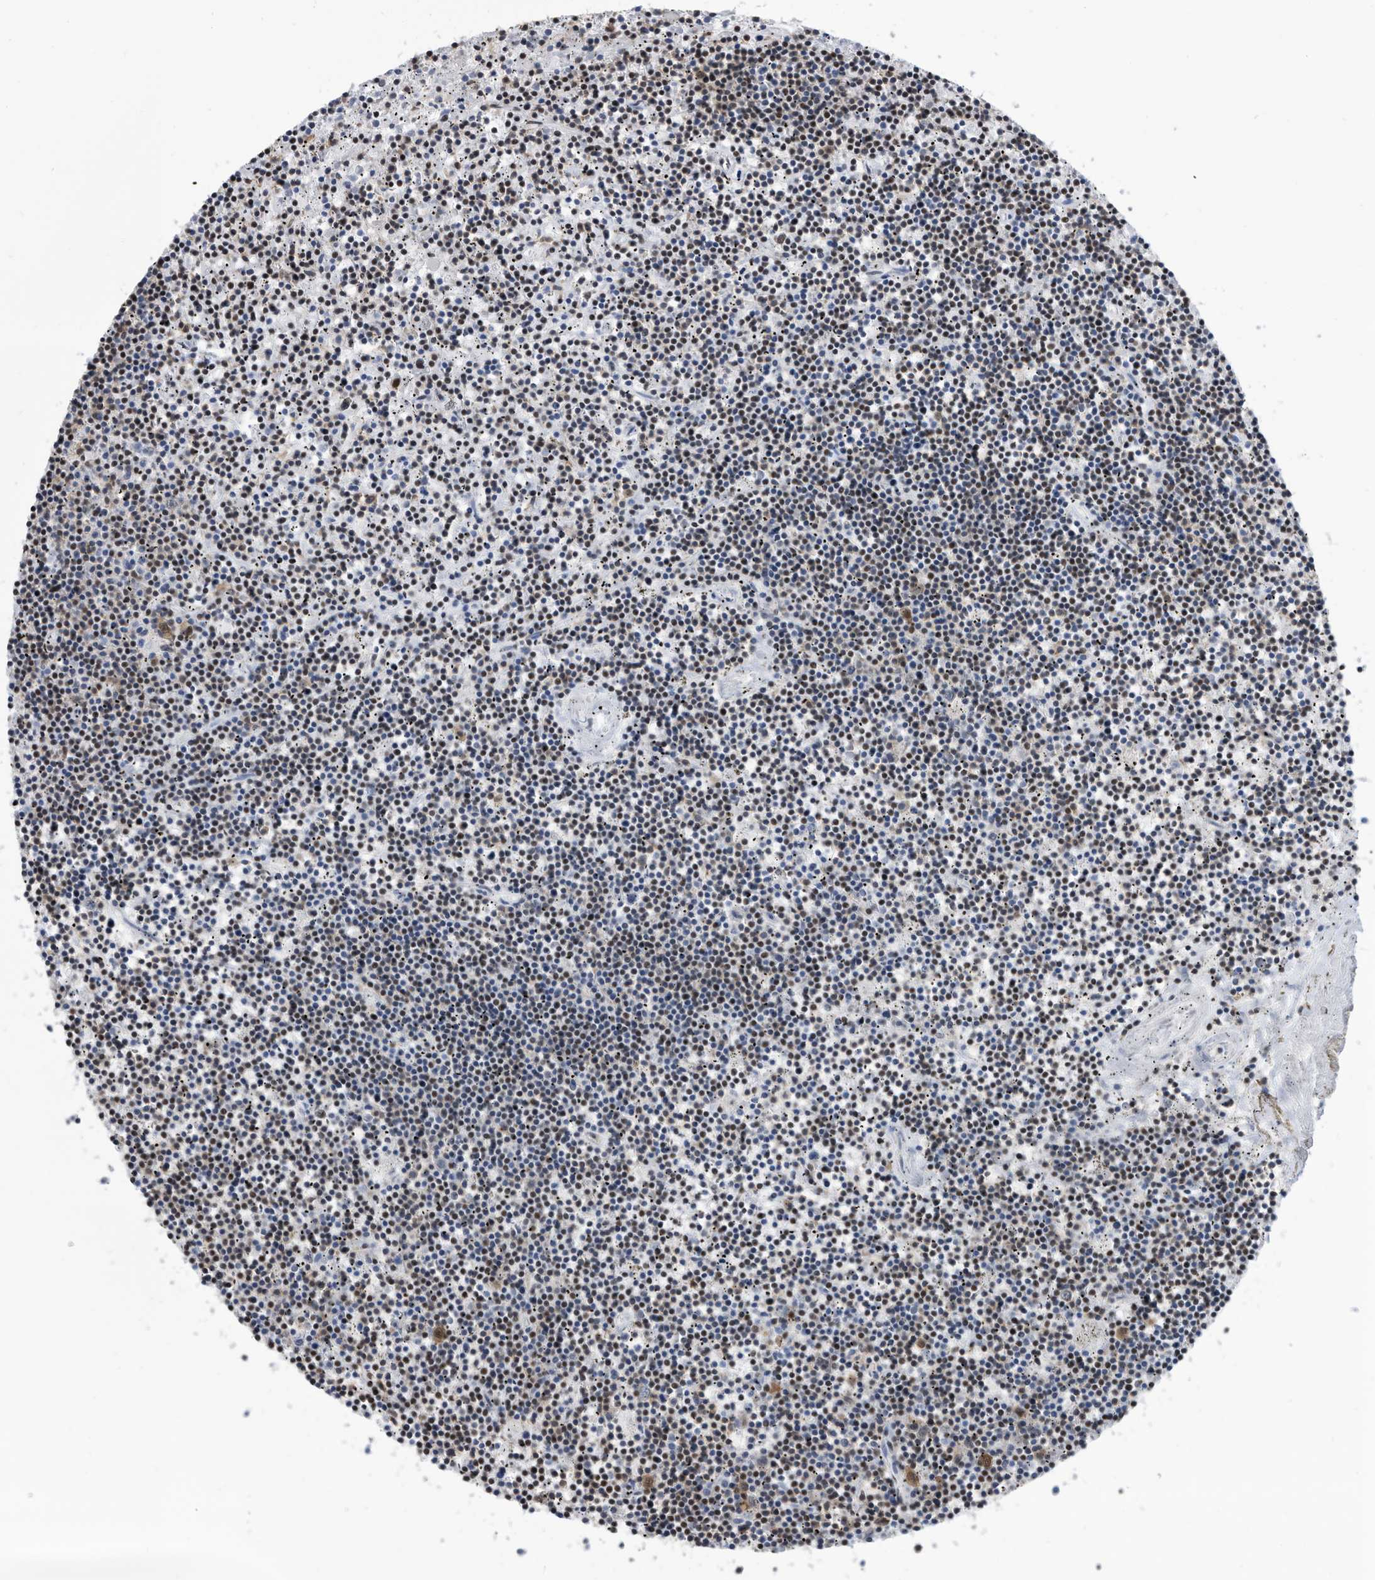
{"staining": {"intensity": "moderate", "quantity": "25%-75%", "location": "nuclear"}, "tissue": "lymphoma", "cell_type": "Tumor cells", "image_type": "cancer", "snomed": [{"axis": "morphology", "description": "Malignant lymphoma, non-Hodgkin's type, Low grade"}, {"axis": "topography", "description": "Spleen"}], "caption": "Brown immunohistochemical staining in lymphoma demonstrates moderate nuclear staining in approximately 25%-75% of tumor cells.", "gene": "SF3A1", "patient": {"sex": "male", "age": 76}}